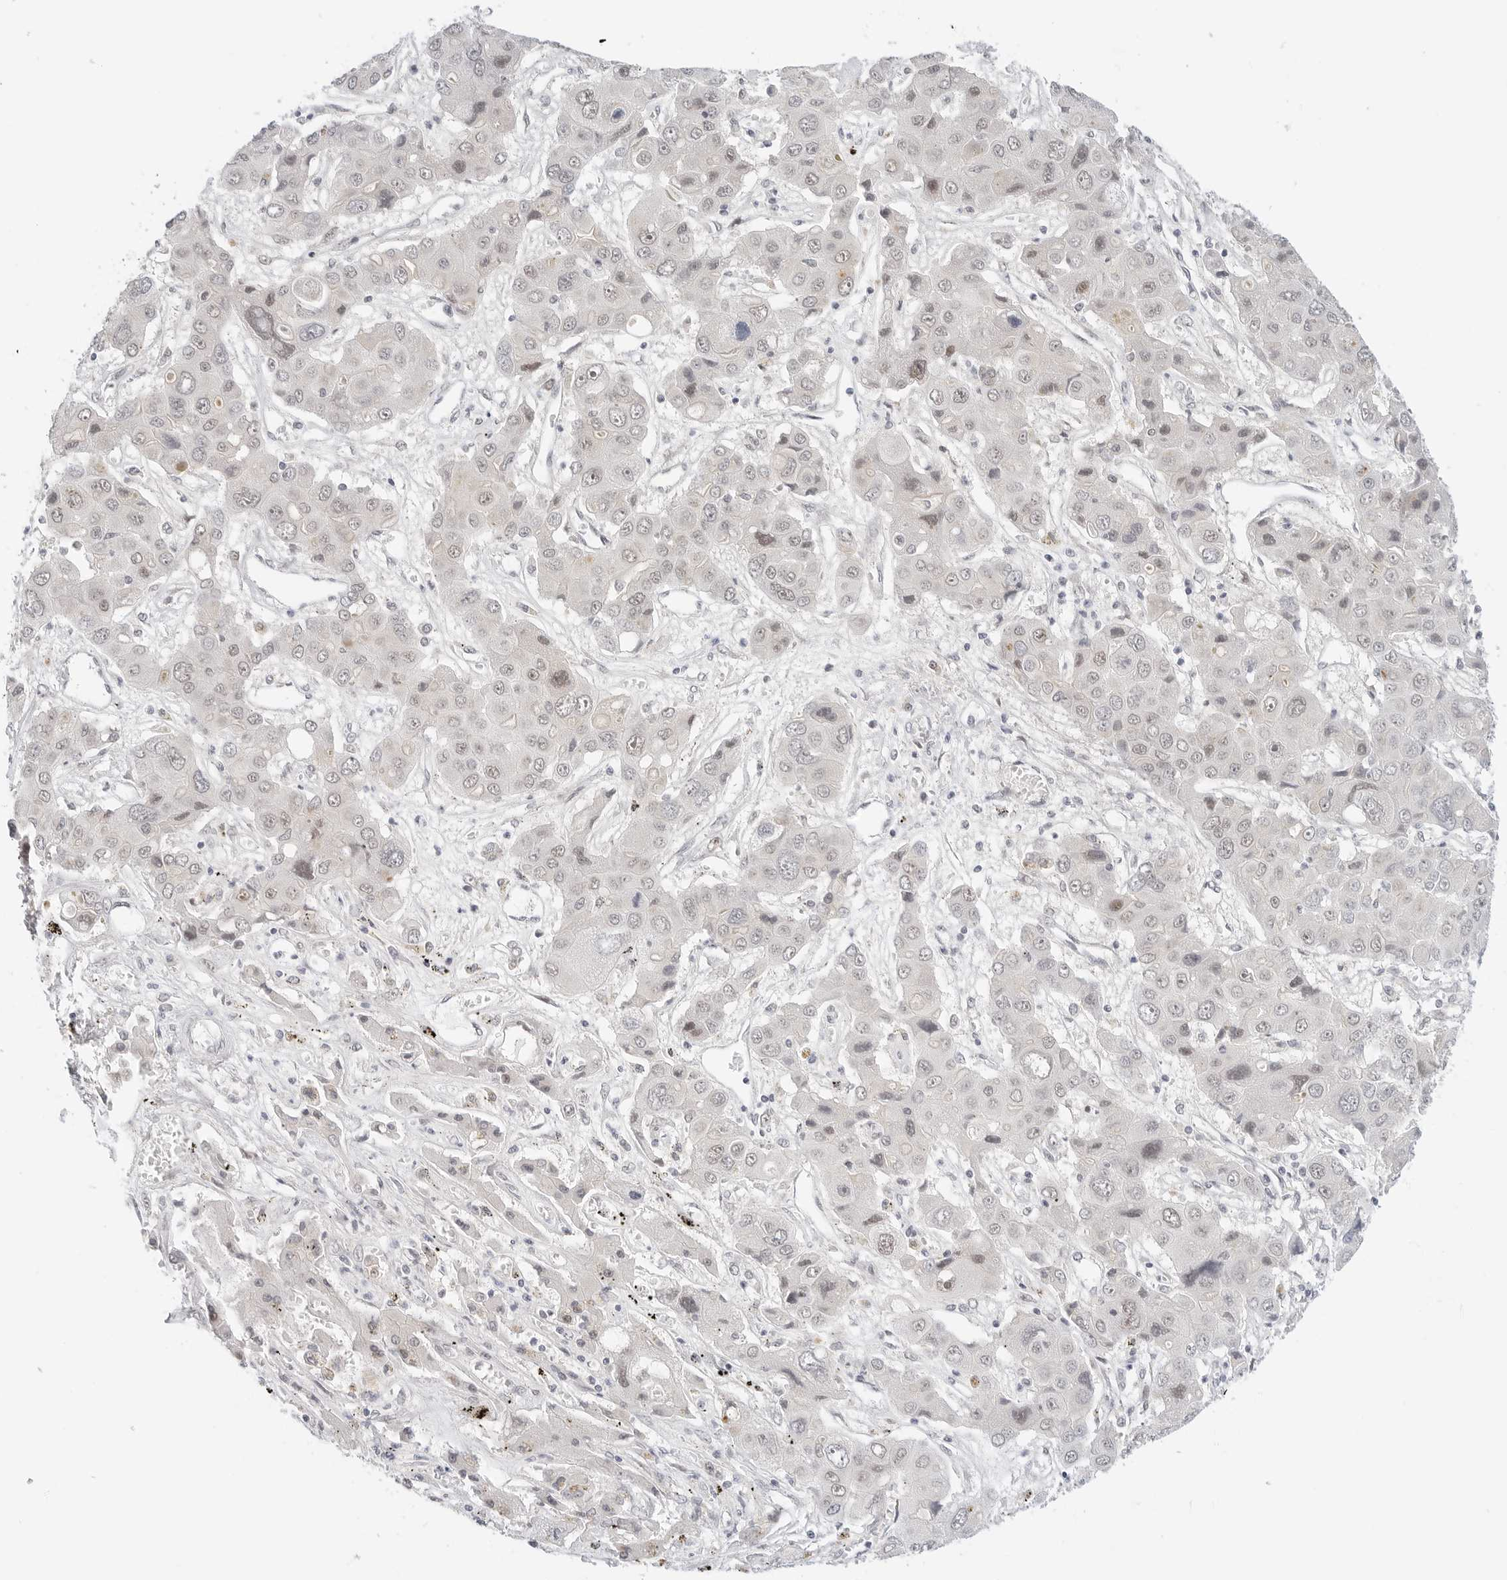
{"staining": {"intensity": "negative", "quantity": "none", "location": "none"}, "tissue": "liver cancer", "cell_type": "Tumor cells", "image_type": "cancer", "snomed": [{"axis": "morphology", "description": "Cholangiocarcinoma"}, {"axis": "topography", "description": "Liver"}], "caption": "IHC histopathology image of neoplastic tissue: human liver cholangiocarcinoma stained with DAB (3,3'-diaminobenzidine) exhibits no significant protein positivity in tumor cells.", "gene": "TSEN2", "patient": {"sex": "male", "age": 67}}